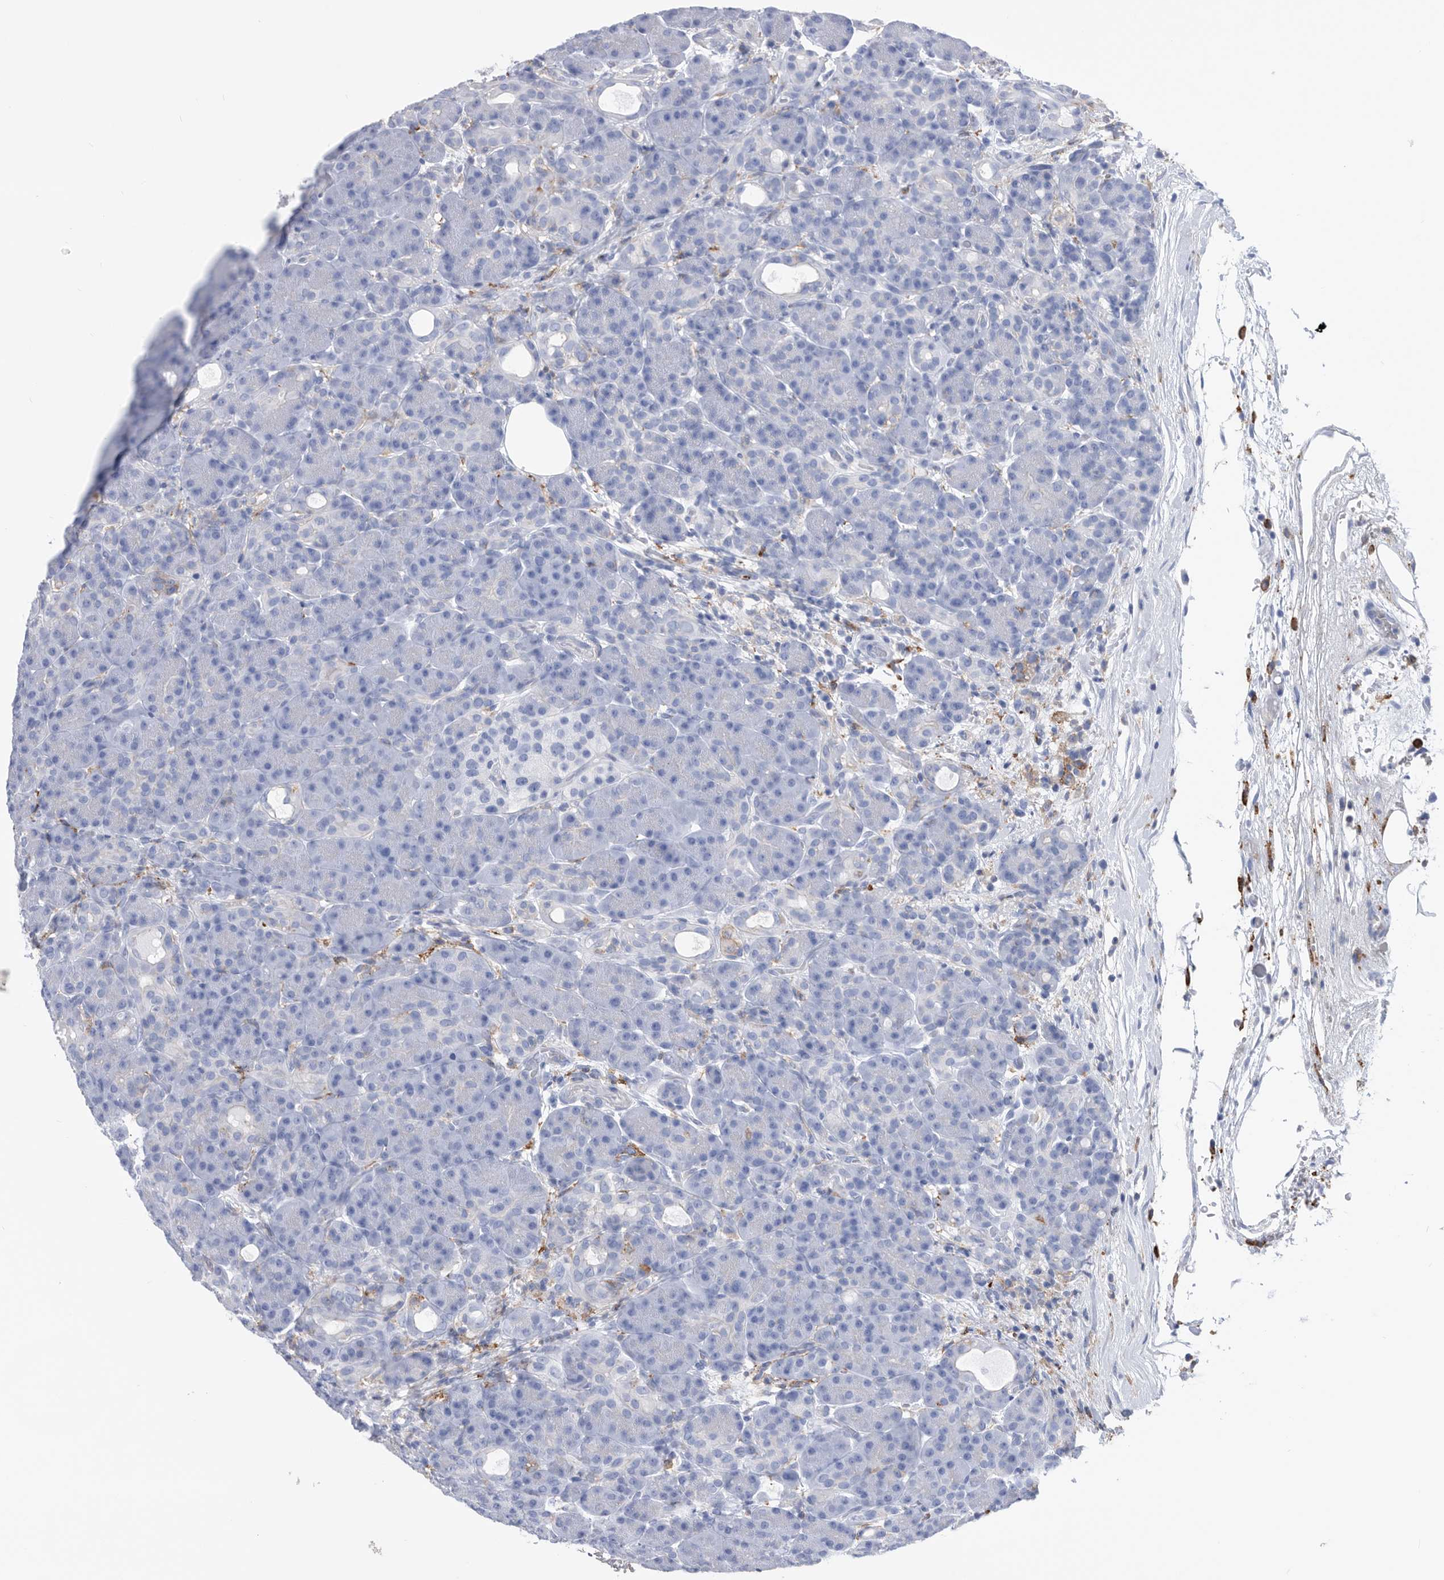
{"staining": {"intensity": "negative", "quantity": "none", "location": "none"}, "tissue": "pancreas", "cell_type": "Exocrine glandular cells", "image_type": "normal", "snomed": [{"axis": "morphology", "description": "Normal tissue, NOS"}, {"axis": "topography", "description": "Pancreas"}], "caption": "High power microscopy micrograph of an immunohistochemistry photomicrograph of benign pancreas, revealing no significant expression in exocrine glandular cells.", "gene": "MS4A4A", "patient": {"sex": "male", "age": 63}}